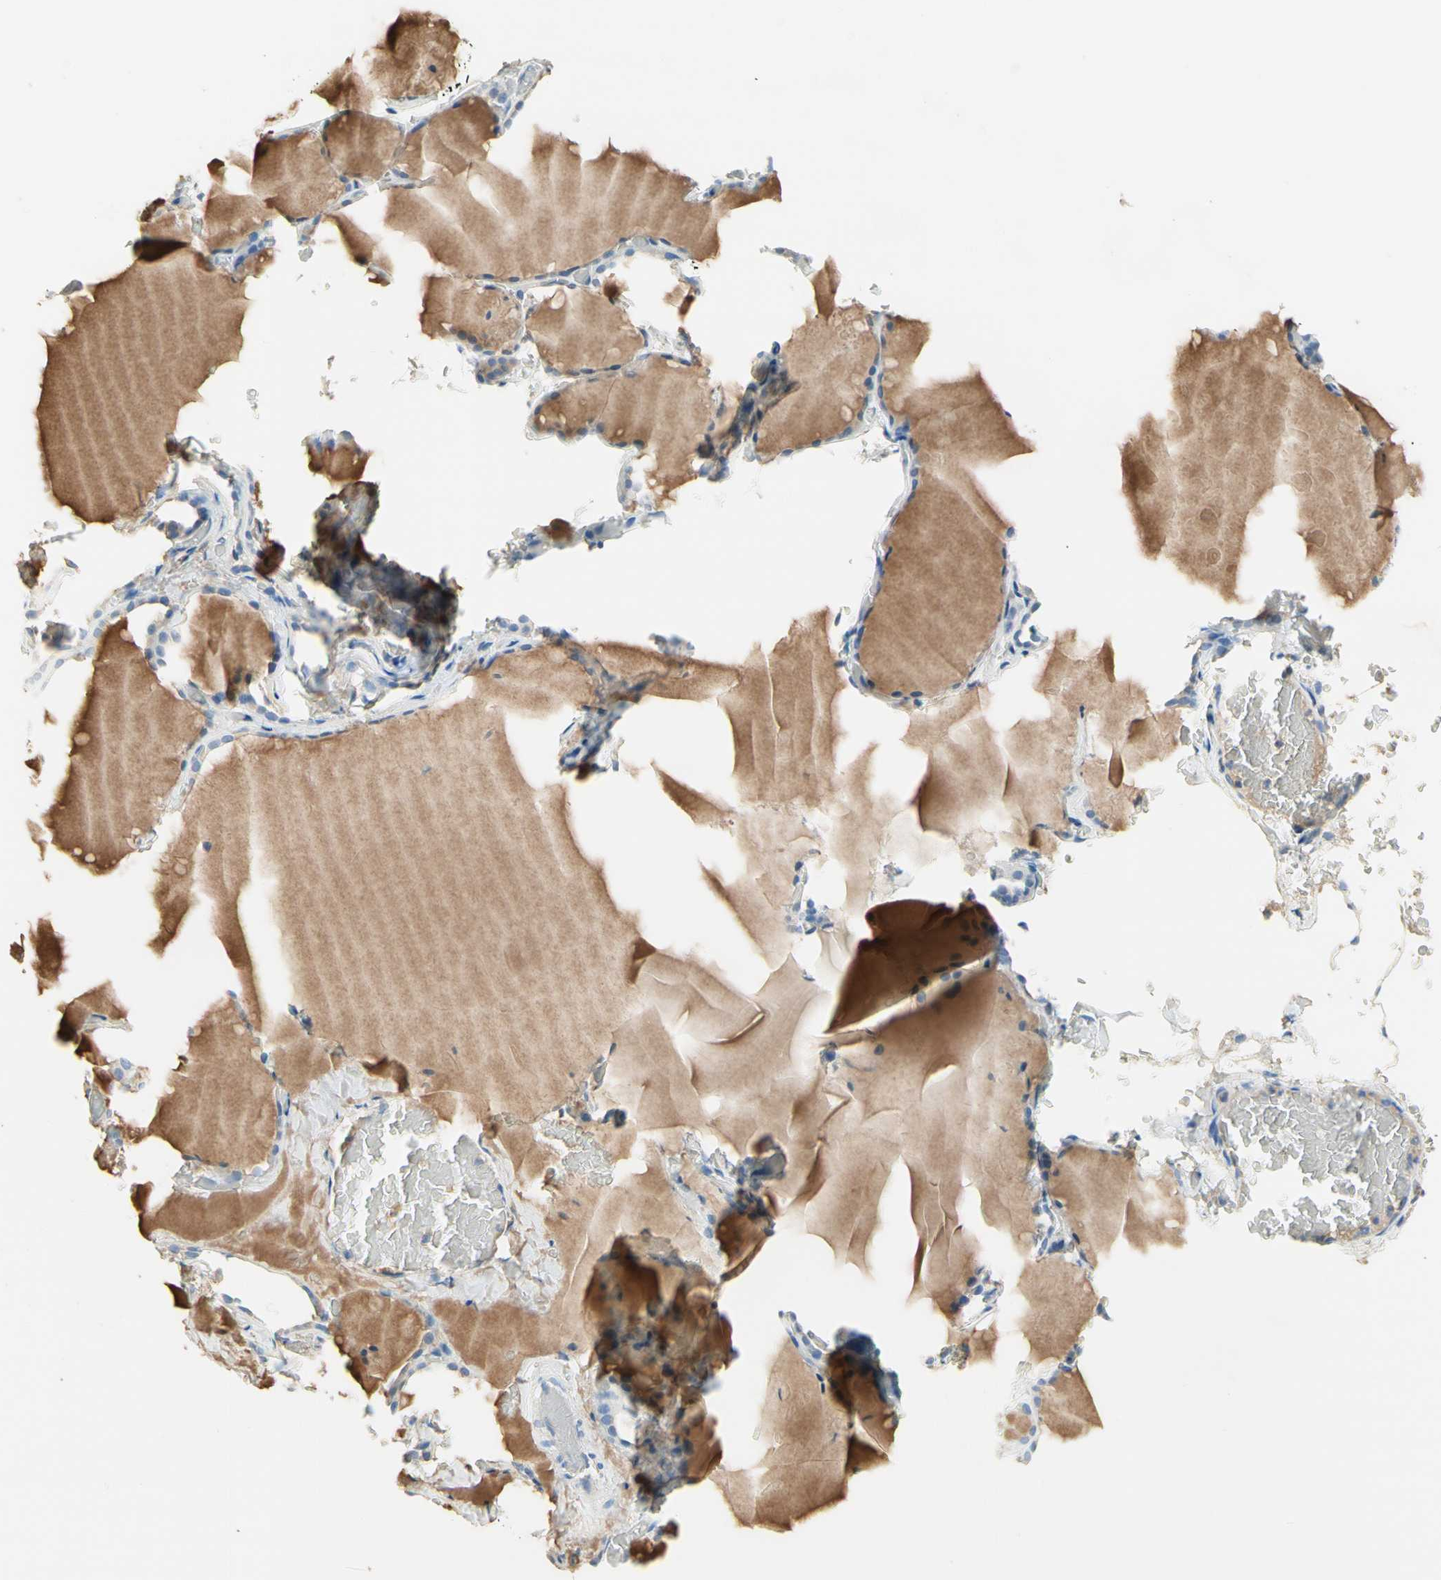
{"staining": {"intensity": "moderate", "quantity": "25%-75%", "location": "cytoplasmic/membranous"}, "tissue": "thyroid gland", "cell_type": "Glandular cells", "image_type": "normal", "snomed": [{"axis": "morphology", "description": "Normal tissue, NOS"}, {"axis": "topography", "description": "Thyroid gland"}], "caption": "Immunohistochemistry of normal human thyroid gland shows medium levels of moderate cytoplasmic/membranous positivity in approximately 25%-75% of glandular cells. The staining is performed using DAB (3,3'-diaminobenzidine) brown chromogen to label protein expression. The nuclei are counter-stained blue using hematoxylin.", "gene": "NECTIN4", "patient": {"sex": "female", "age": 22}}